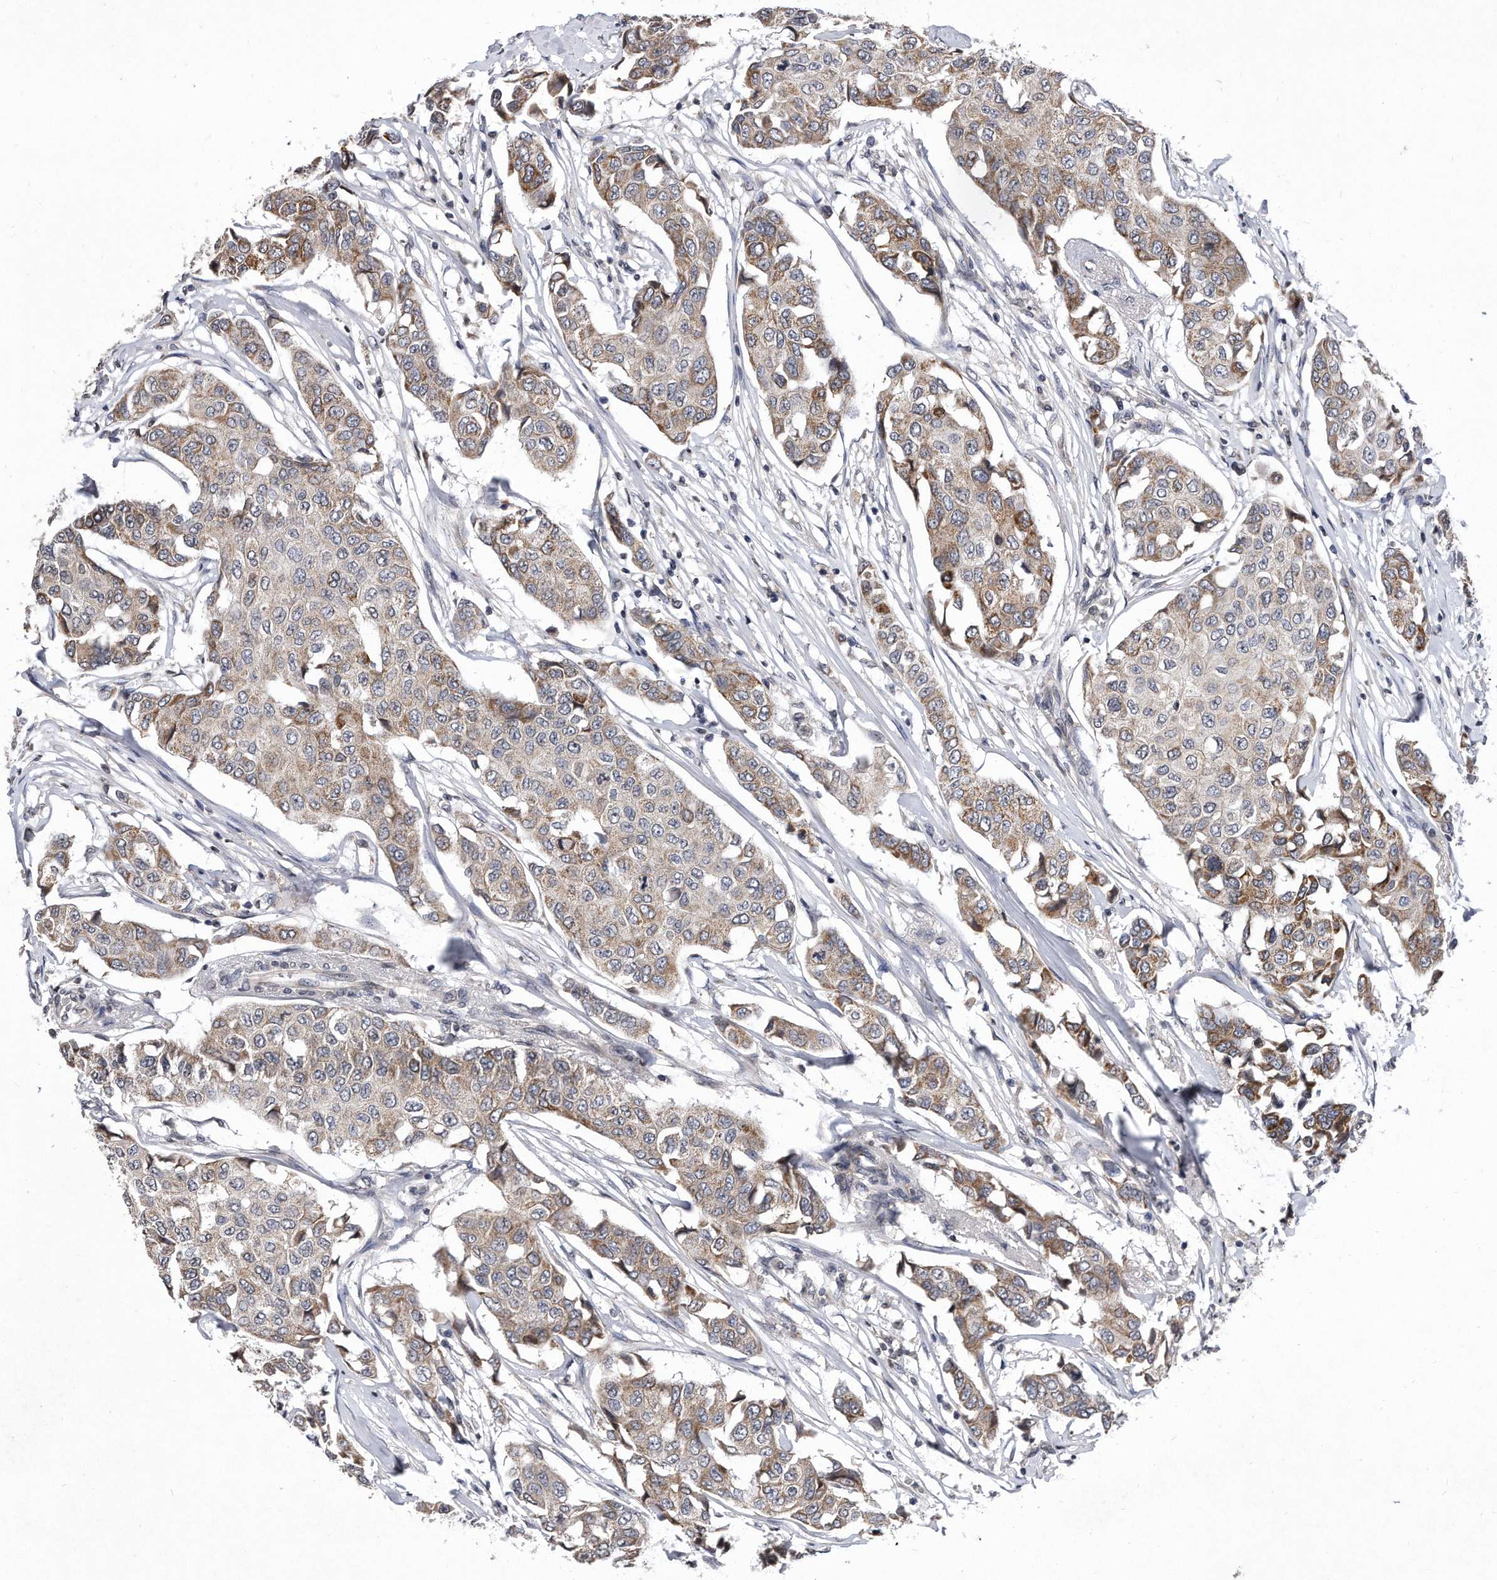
{"staining": {"intensity": "weak", "quantity": ">75%", "location": "cytoplasmic/membranous"}, "tissue": "breast cancer", "cell_type": "Tumor cells", "image_type": "cancer", "snomed": [{"axis": "morphology", "description": "Duct carcinoma"}, {"axis": "topography", "description": "Breast"}], "caption": "Breast cancer stained with a brown dye demonstrates weak cytoplasmic/membranous positive staining in about >75% of tumor cells.", "gene": "DAB1", "patient": {"sex": "female", "age": 80}}